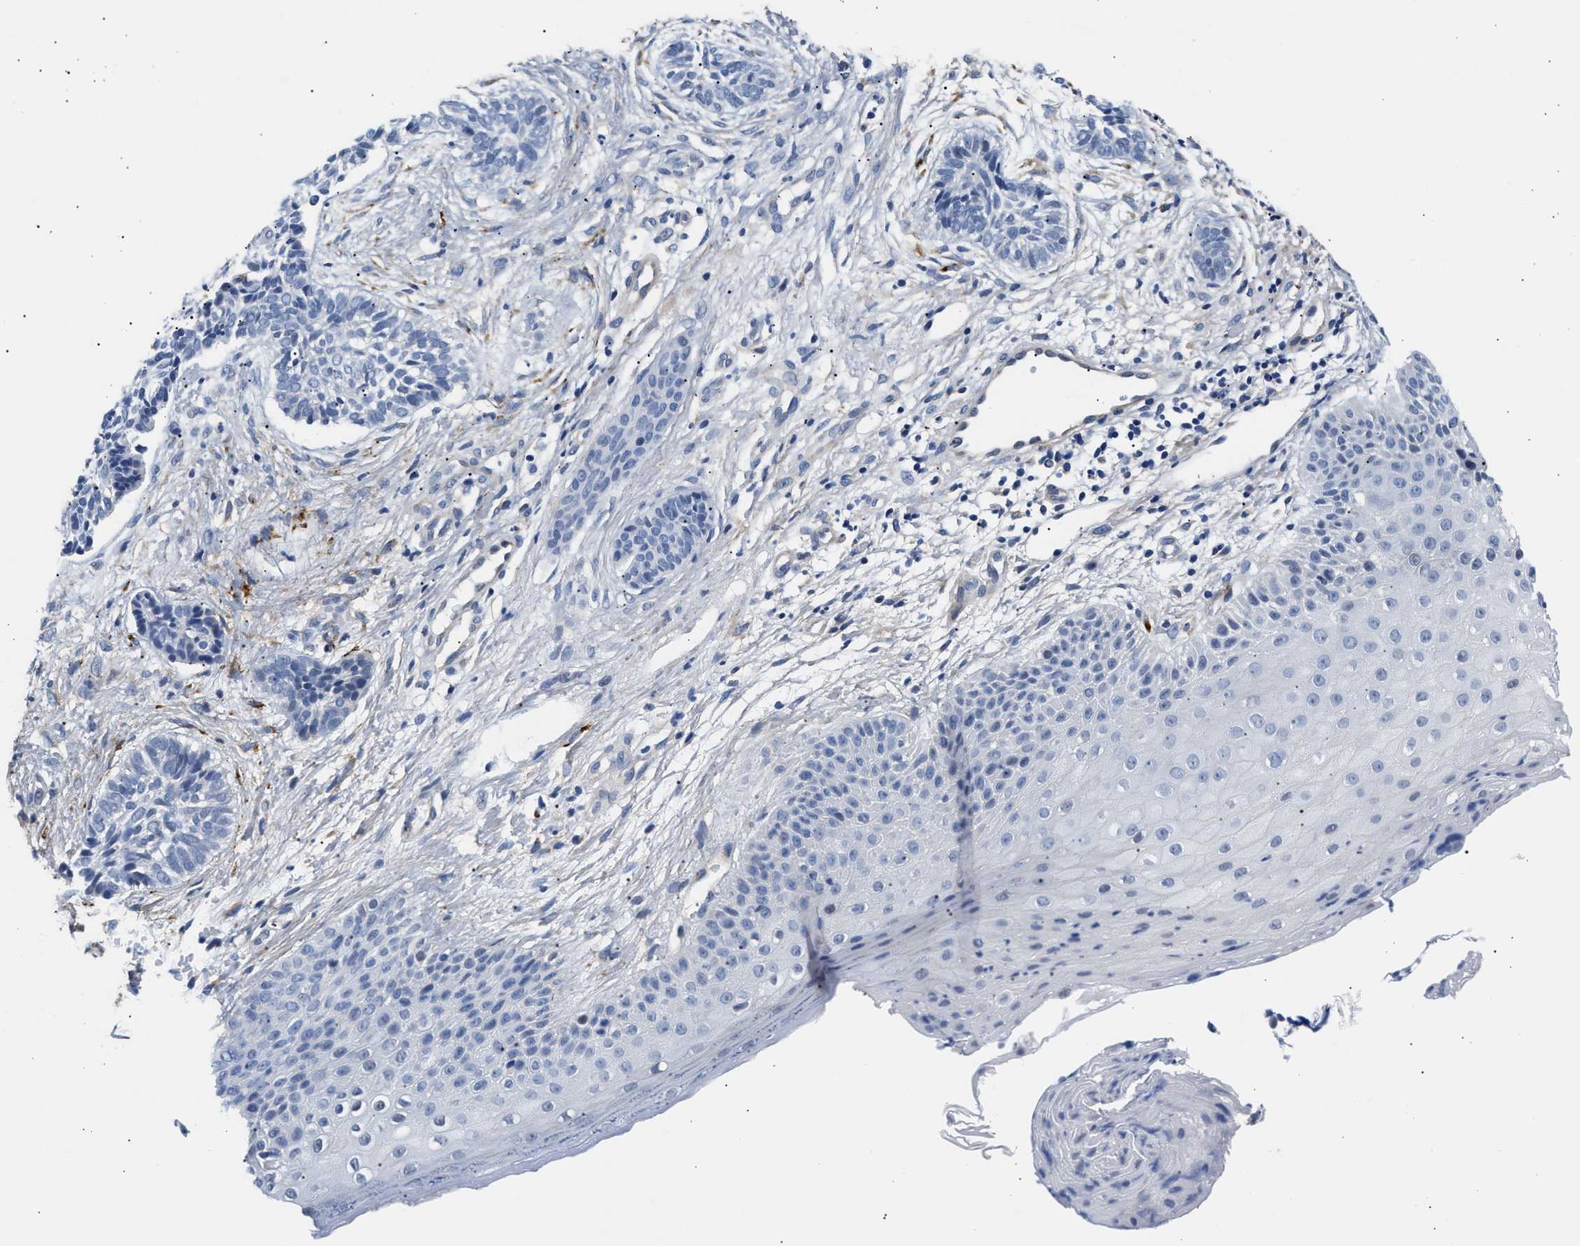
{"staining": {"intensity": "negative", "quantity": "none", "location": "none"}, "tissue": "skin cancer", "cell_type": "Tumor cells", "image_type": "cancer", "snomed": [{"axis": "morphology", "description": "Normal tissue, NOS"}, {"axis": "morphology", "description": "Basal cell carcinoma"}, {"axis": "topography", "description": "Skin"}], "caption": "An image of skin cancer stained for a protein demonstrates no brown staining in tumor cells.", "gene": "ACTL7B", "patient": {"sex": "male", "age": 63}}